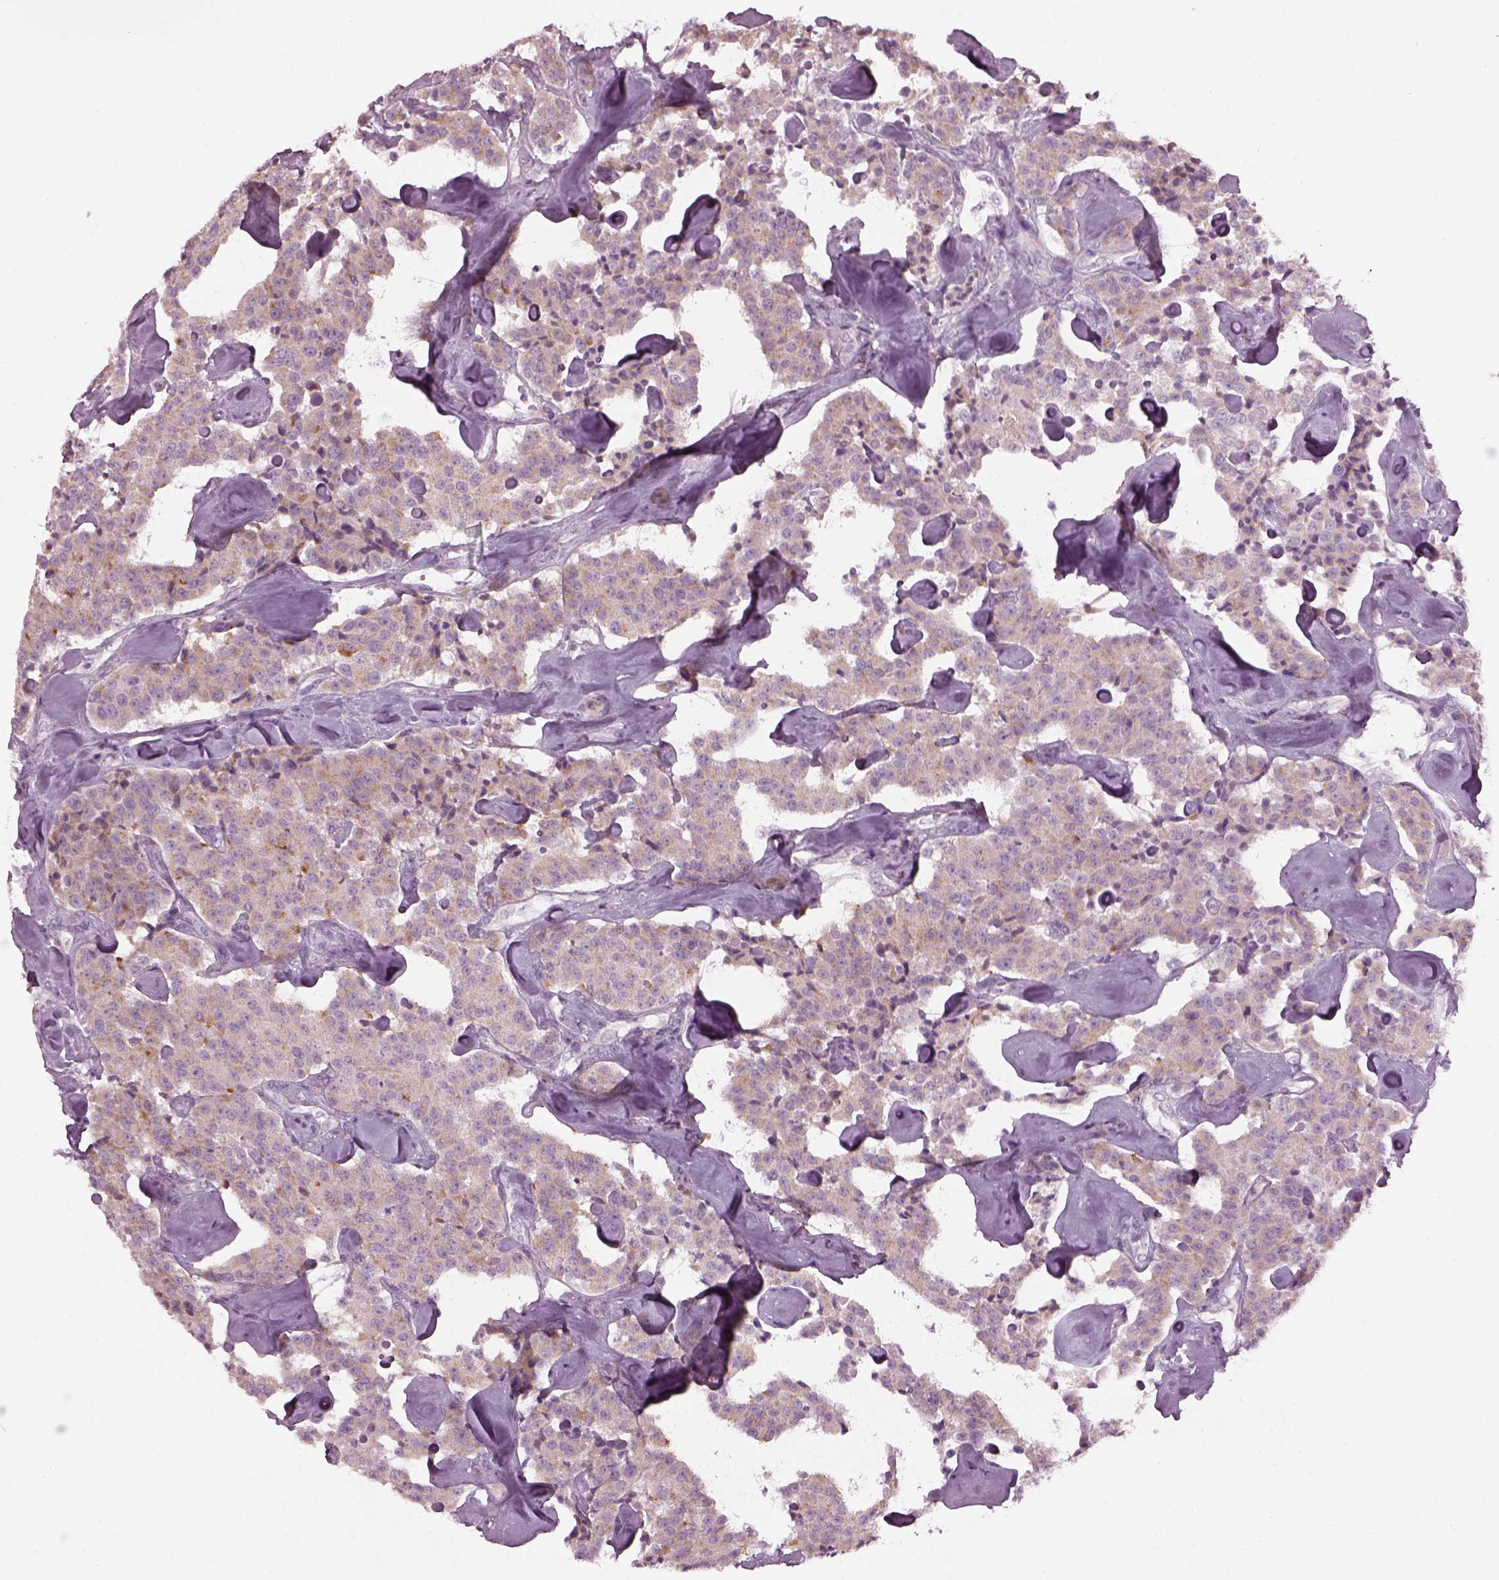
{"staining": {"intensity": "weak", "quantity": ">75%", "location": "cytoplasmic/membranous"}, "tissue": "carcinoid", "cell_type": "Tumor cells", "image_type": "cancer", "snomed": [{"axis": "morphology", "description": "Carcinoid, malignant, NOS"}, {"axis": "topography", "description": "Pancreas"}], "caption": "Carcinoid stained with a protein marker shows weak staining in tumor cells.", "gene": "TMEM231", "patient": {"sex": "male", "age": 41}}